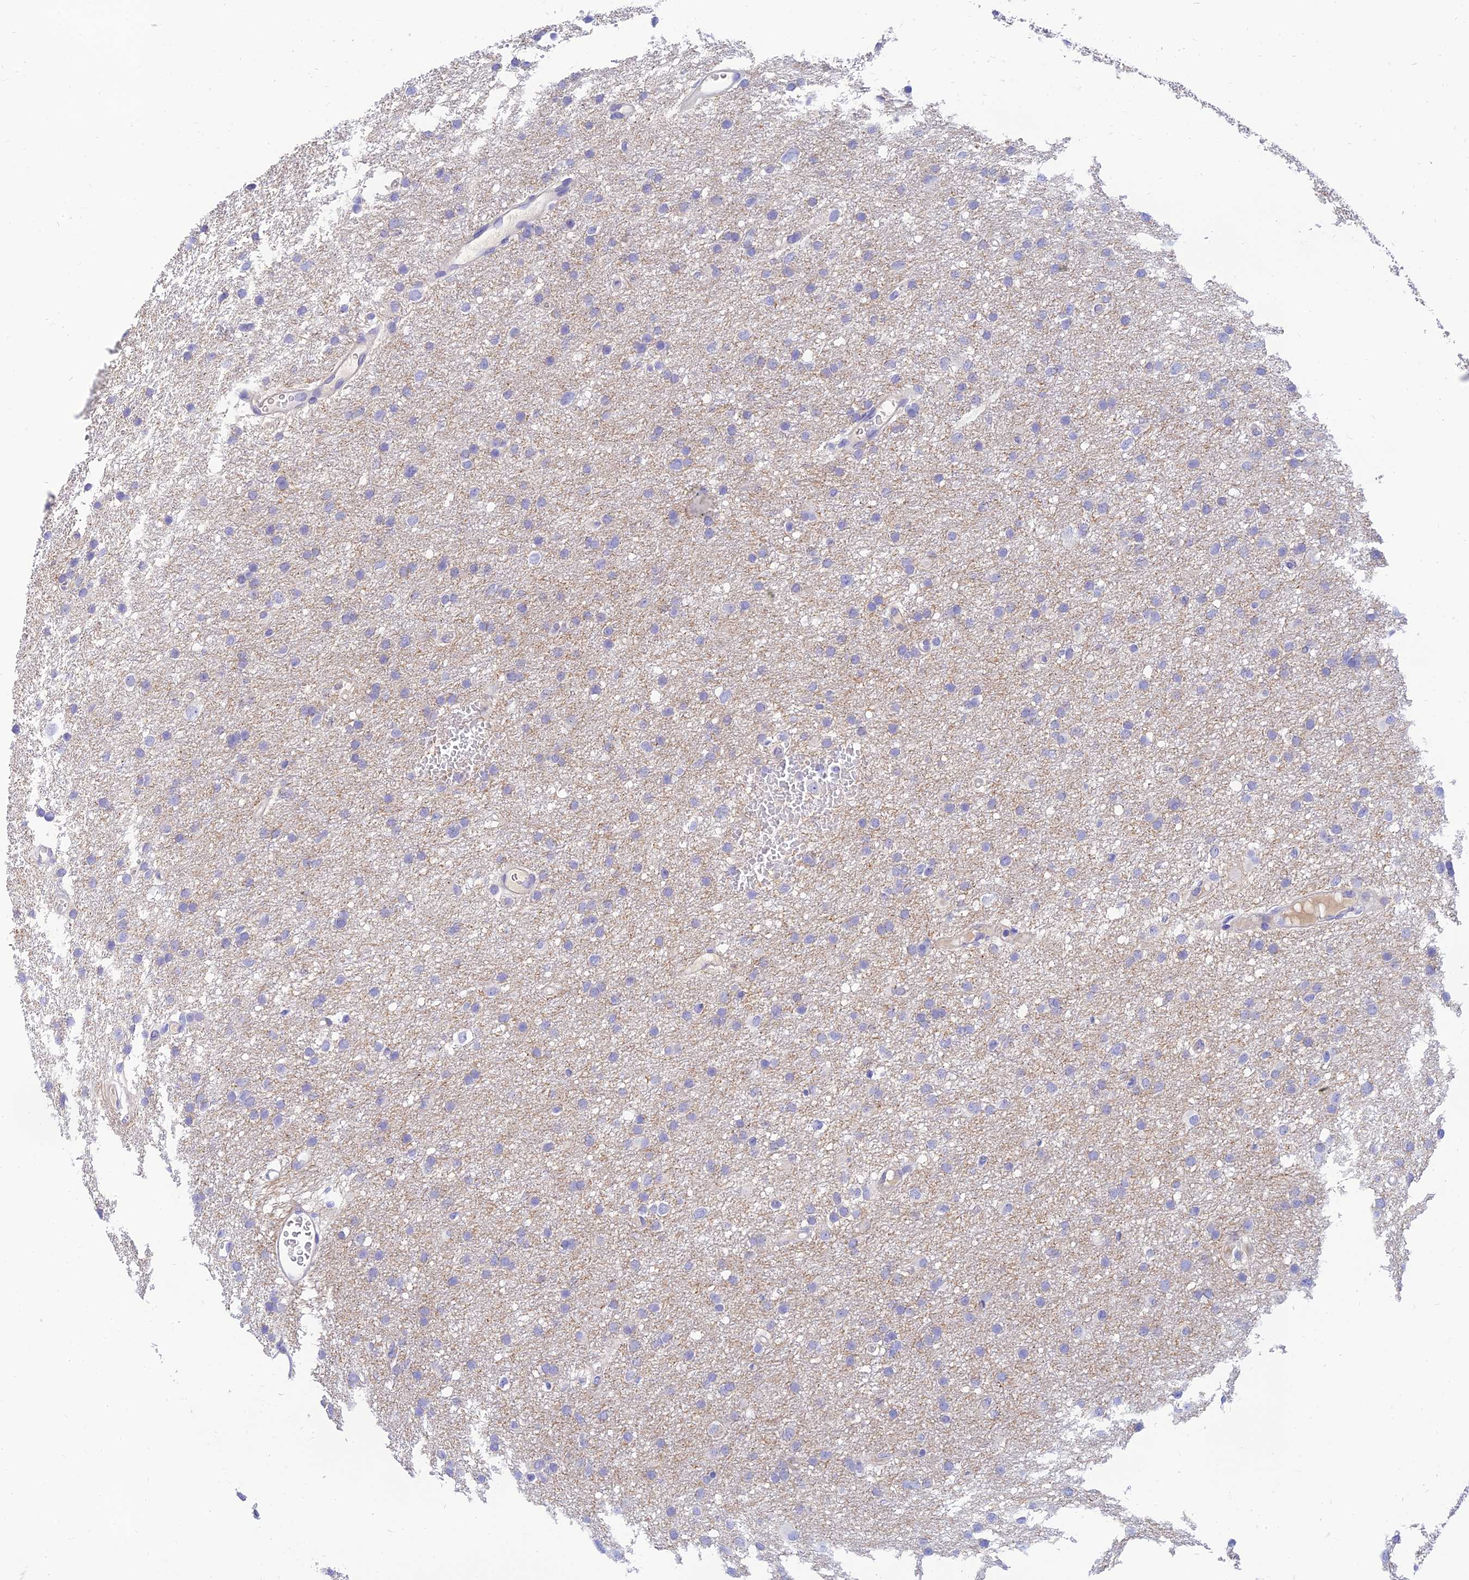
{"staining": {"intensity": "negative", "quantity": "none", "location": "none"}, "tissue": "glioma", "cell_type": "Tumor cells", "image_type": "cancer", "snomed": [{"axis": "morphology", "description": "Glioma, malignant, High grade"}, {"axis": "topography", "description": "Cerebral cortex"}], "caption": "Tumor cells show no significant staining in high-grade glioma (malignant).", "gene": "TMEM161B", "patient": {"sex": "female", "age": 36}}